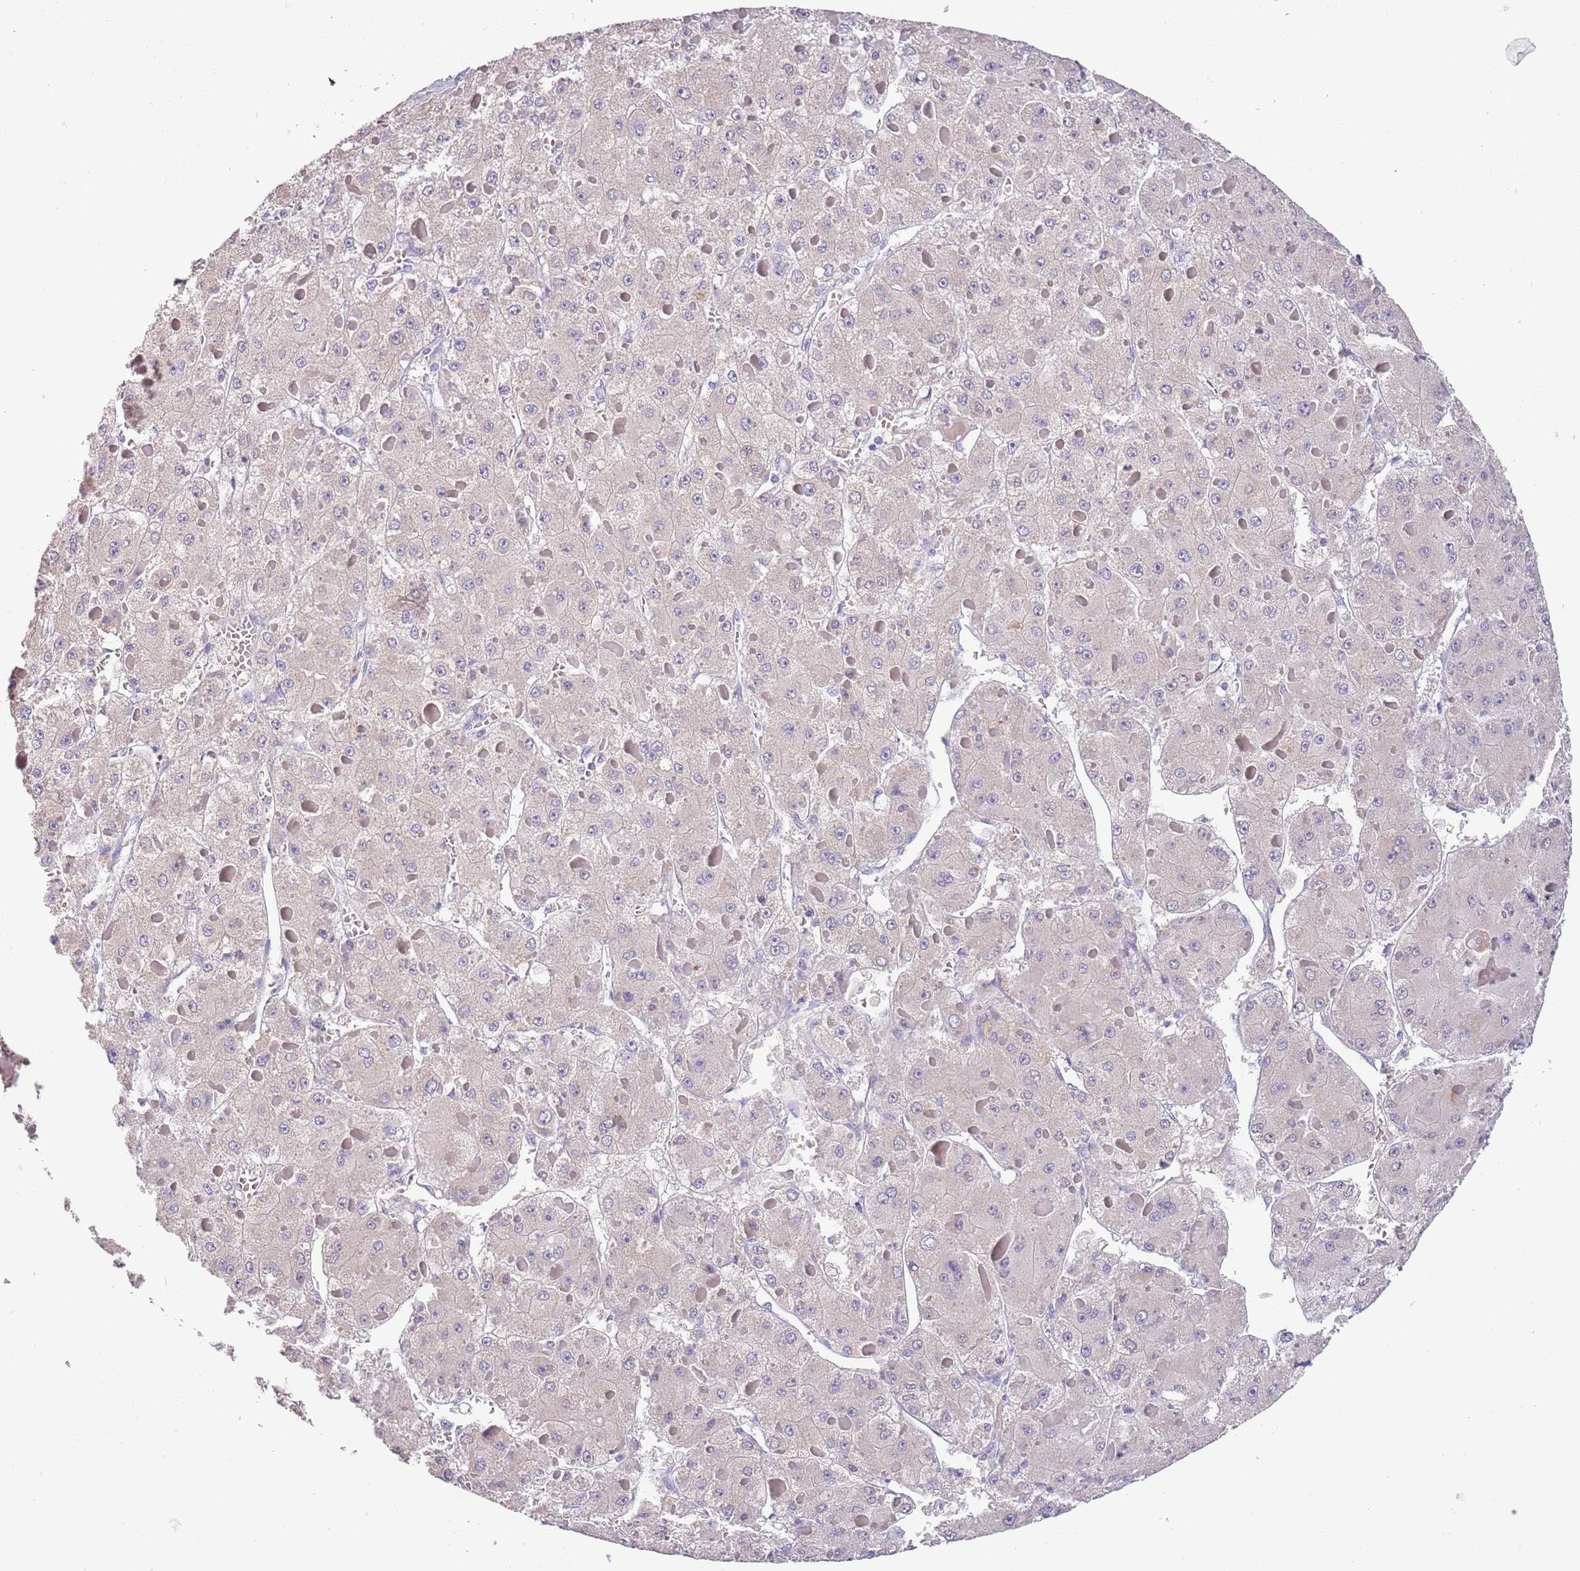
{"staining": {"intensity": "negative", "quantity": "none", "location": "none"}, "tissue": "liver cancer", "cell_type": "Tumor cells", "image_type": "cancer", "snomed": [{"axis": "morphology", "description": "Carcinoma, Hepatocellular, NOS"}, {"axis": "topography", "description": "Liver"}], "caption": "This is an immunohistochemistry (IHC) micrograph of liver cancer. There is no positivity in tumor cells.", "gene": "ZNF658", "patient": {"sex": "female", "age": 73}}